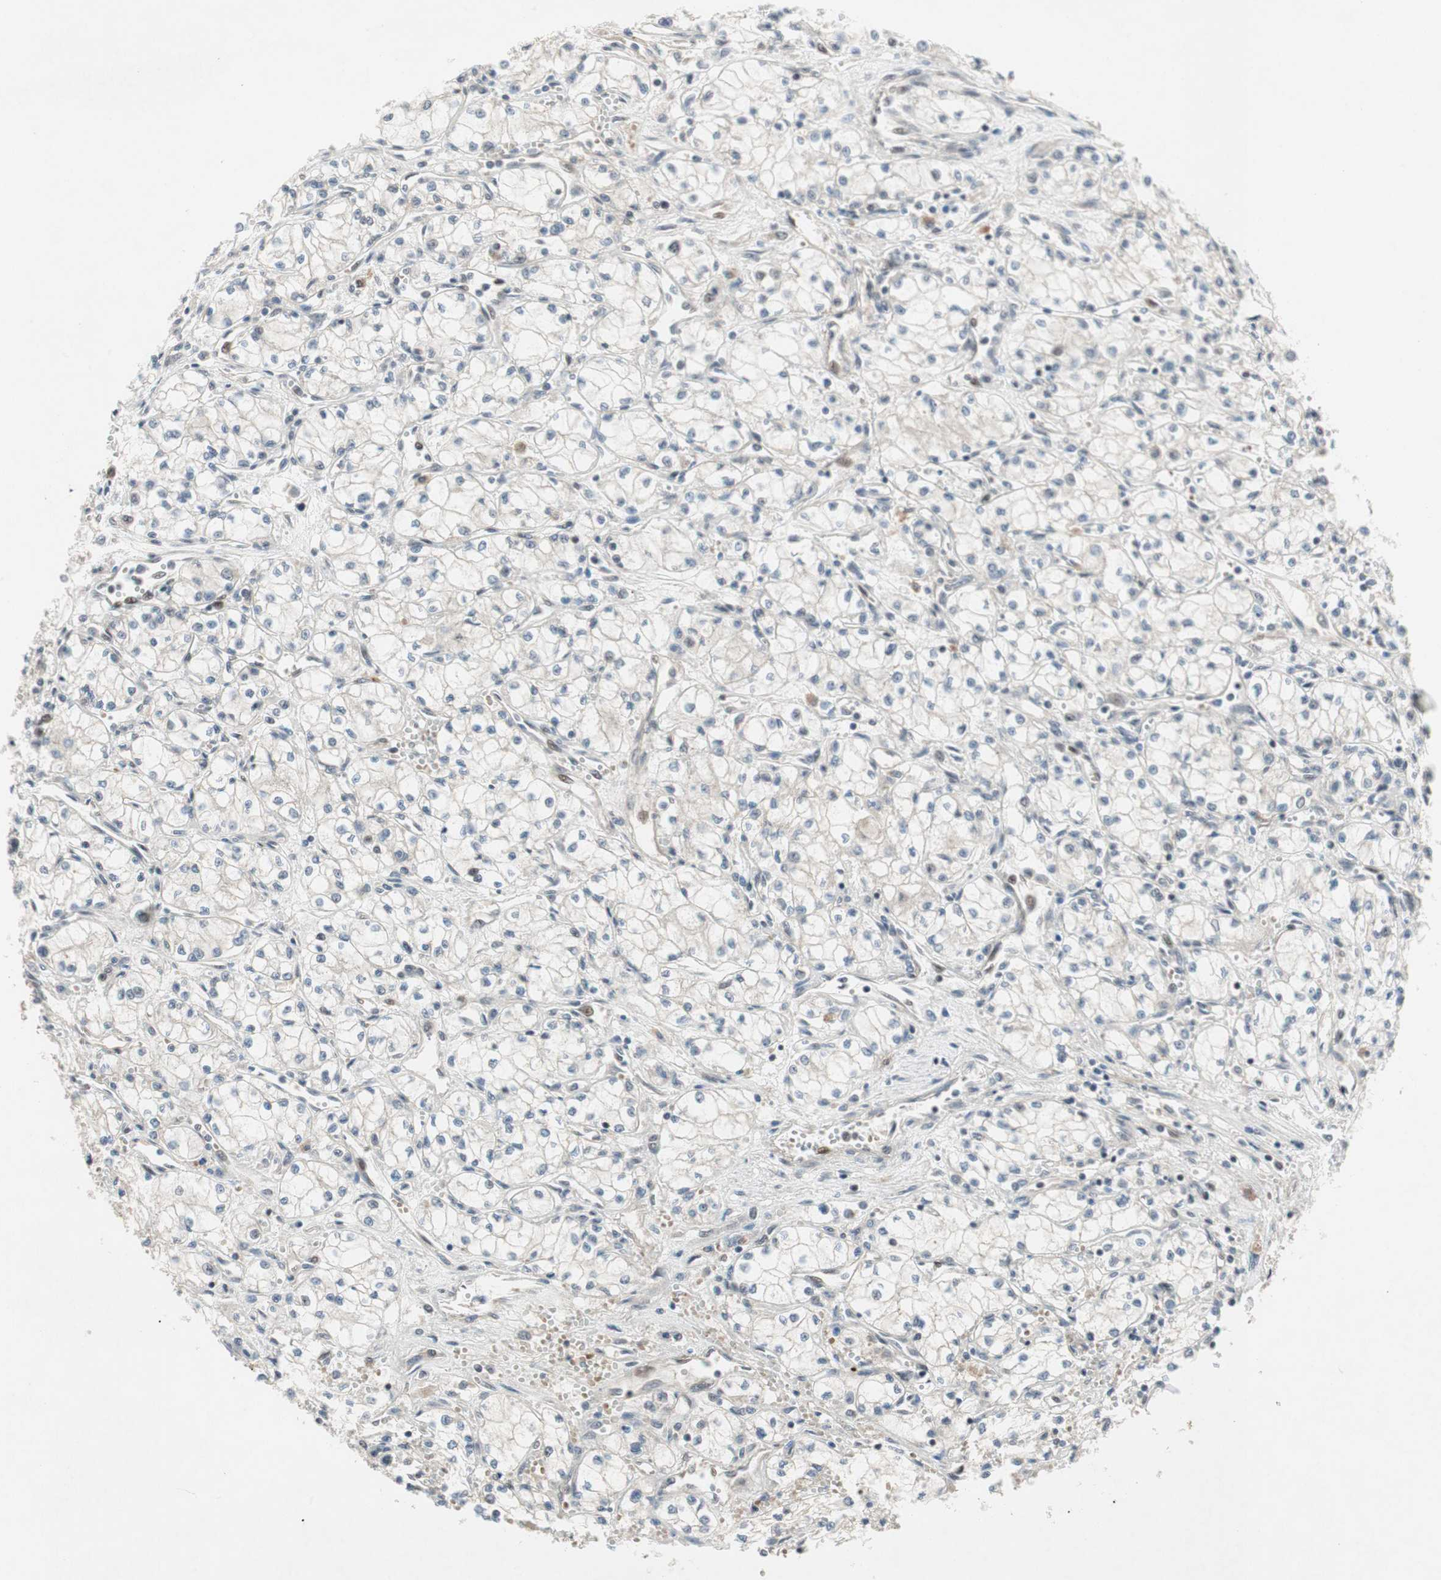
{"staining": {"intensity": "negative", "quantity": "none", "location": "none"}, "tissue": "renal cancer", "cell_type": "Tumor cells", "image_type": "cancer", "snomed": [{"axis": "morphology", "description": "Normal tissue, NOS"}, {"axis": "morphology", "description": "Adenocarcinoma, NOS"}, {"axis": "topography", "description": "Kidney"}], "caption": "High magnification brightfield microscopy of renal cancer stained with DAB (3,3'-diaminobenzidine) (brown) and counterstained with hematoxylin (blue): tumor cells show no significant staining.", "gene": "TCF12", "patient": {"sex": "male", "age": 59}}